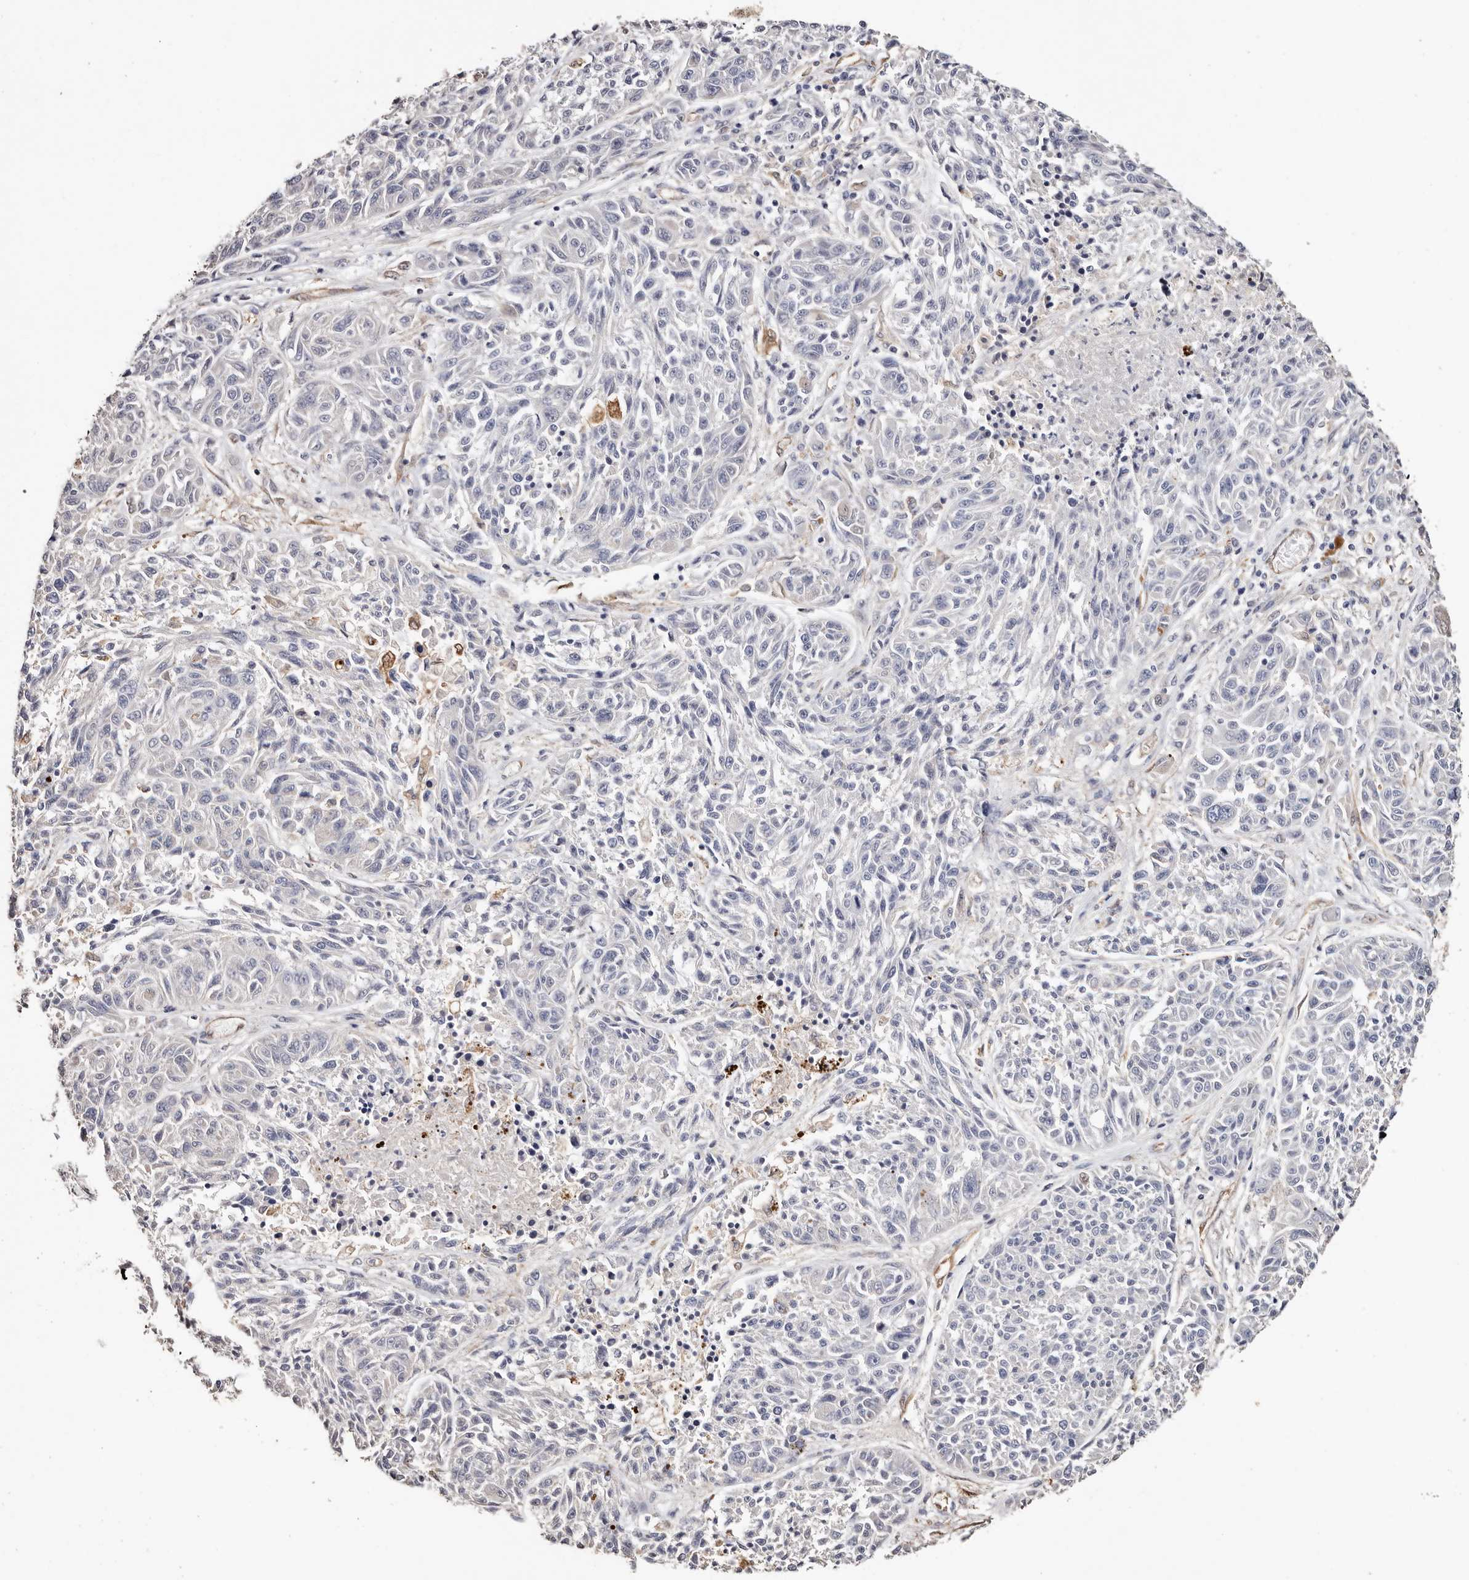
{"staining": {"intensity": "negative", "quantity": "none", "location": "none"}, "tissue": "melanoma", "cell_type": "Tumor cells", "image_type": "cancer", "snomed": [{"axis": "morphology", "description": "Malignant melanoma, NOS"}, {"axis": "topography", "description": "Skin"}], "caption": "Immunohistochemical staining of human melanoma displays no significant expression in tumor cells. The staining was performed using DAB to visualize the protein expression in brown, while the nuclei were stained in blue with hematoxylin (Magnification: 20x).", "gene": "TGM2", "patient": {"sex": "male", "age": 53}}